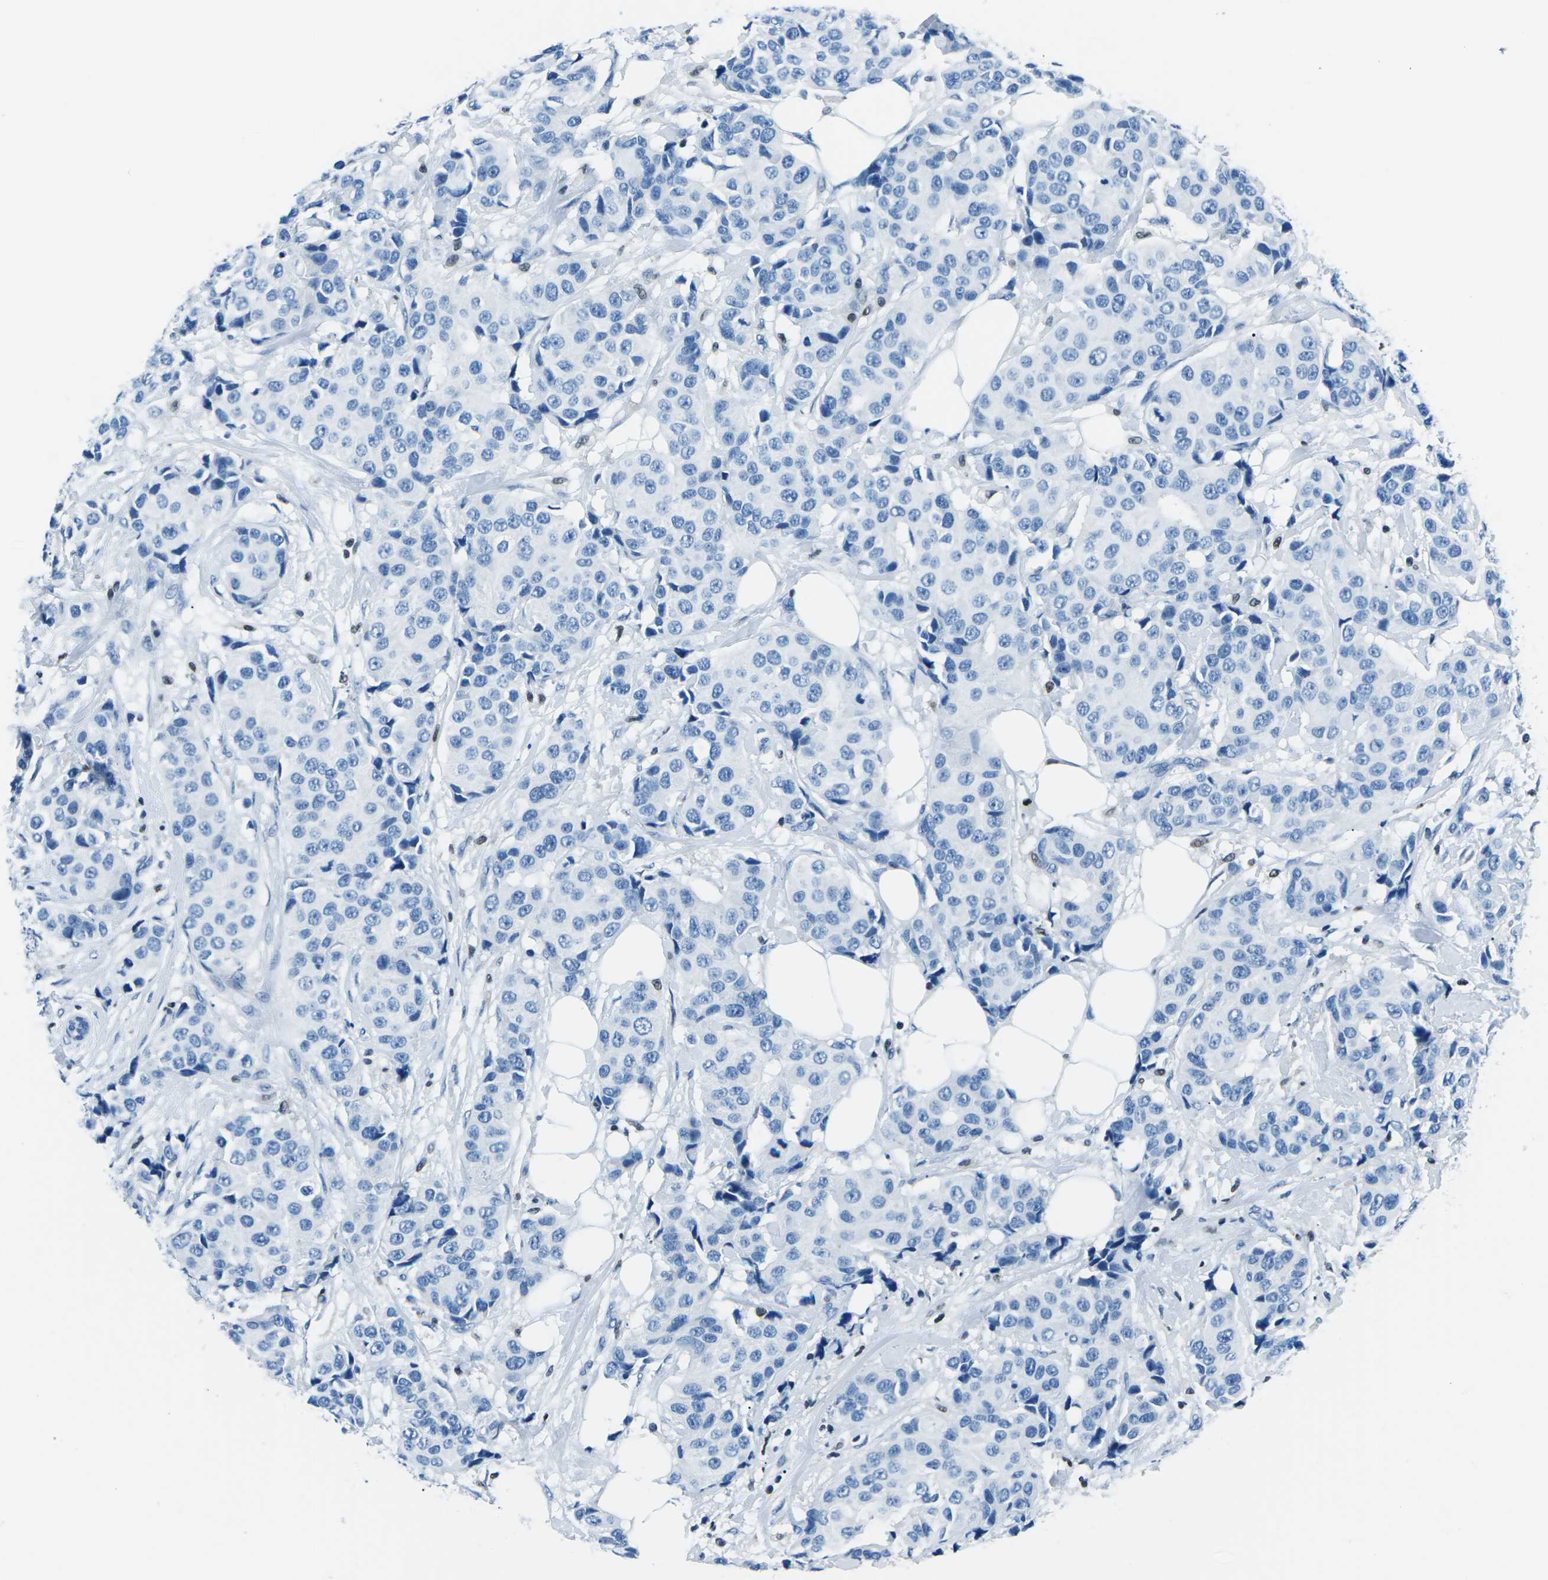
{"staining": {"intensity": "negative", "quantity": "none", "location": "none"}, "tissue": "breast cancer", "cell_type": "Tumor cells", "image_type": "cancer", "snomed": [{"axis": "morphology", "description": "Normal tissue, NOS"}, {"axis": "morphology", "description": "Duct carcinoma"}, {"axis": "topography", "description": "Breast"}], "caption": "This is an IHC histopathology image of breast cancer. There is no expression in tumor cells.", "gene": "CELF2", "patient": {"sex": "female", "age": 39}}